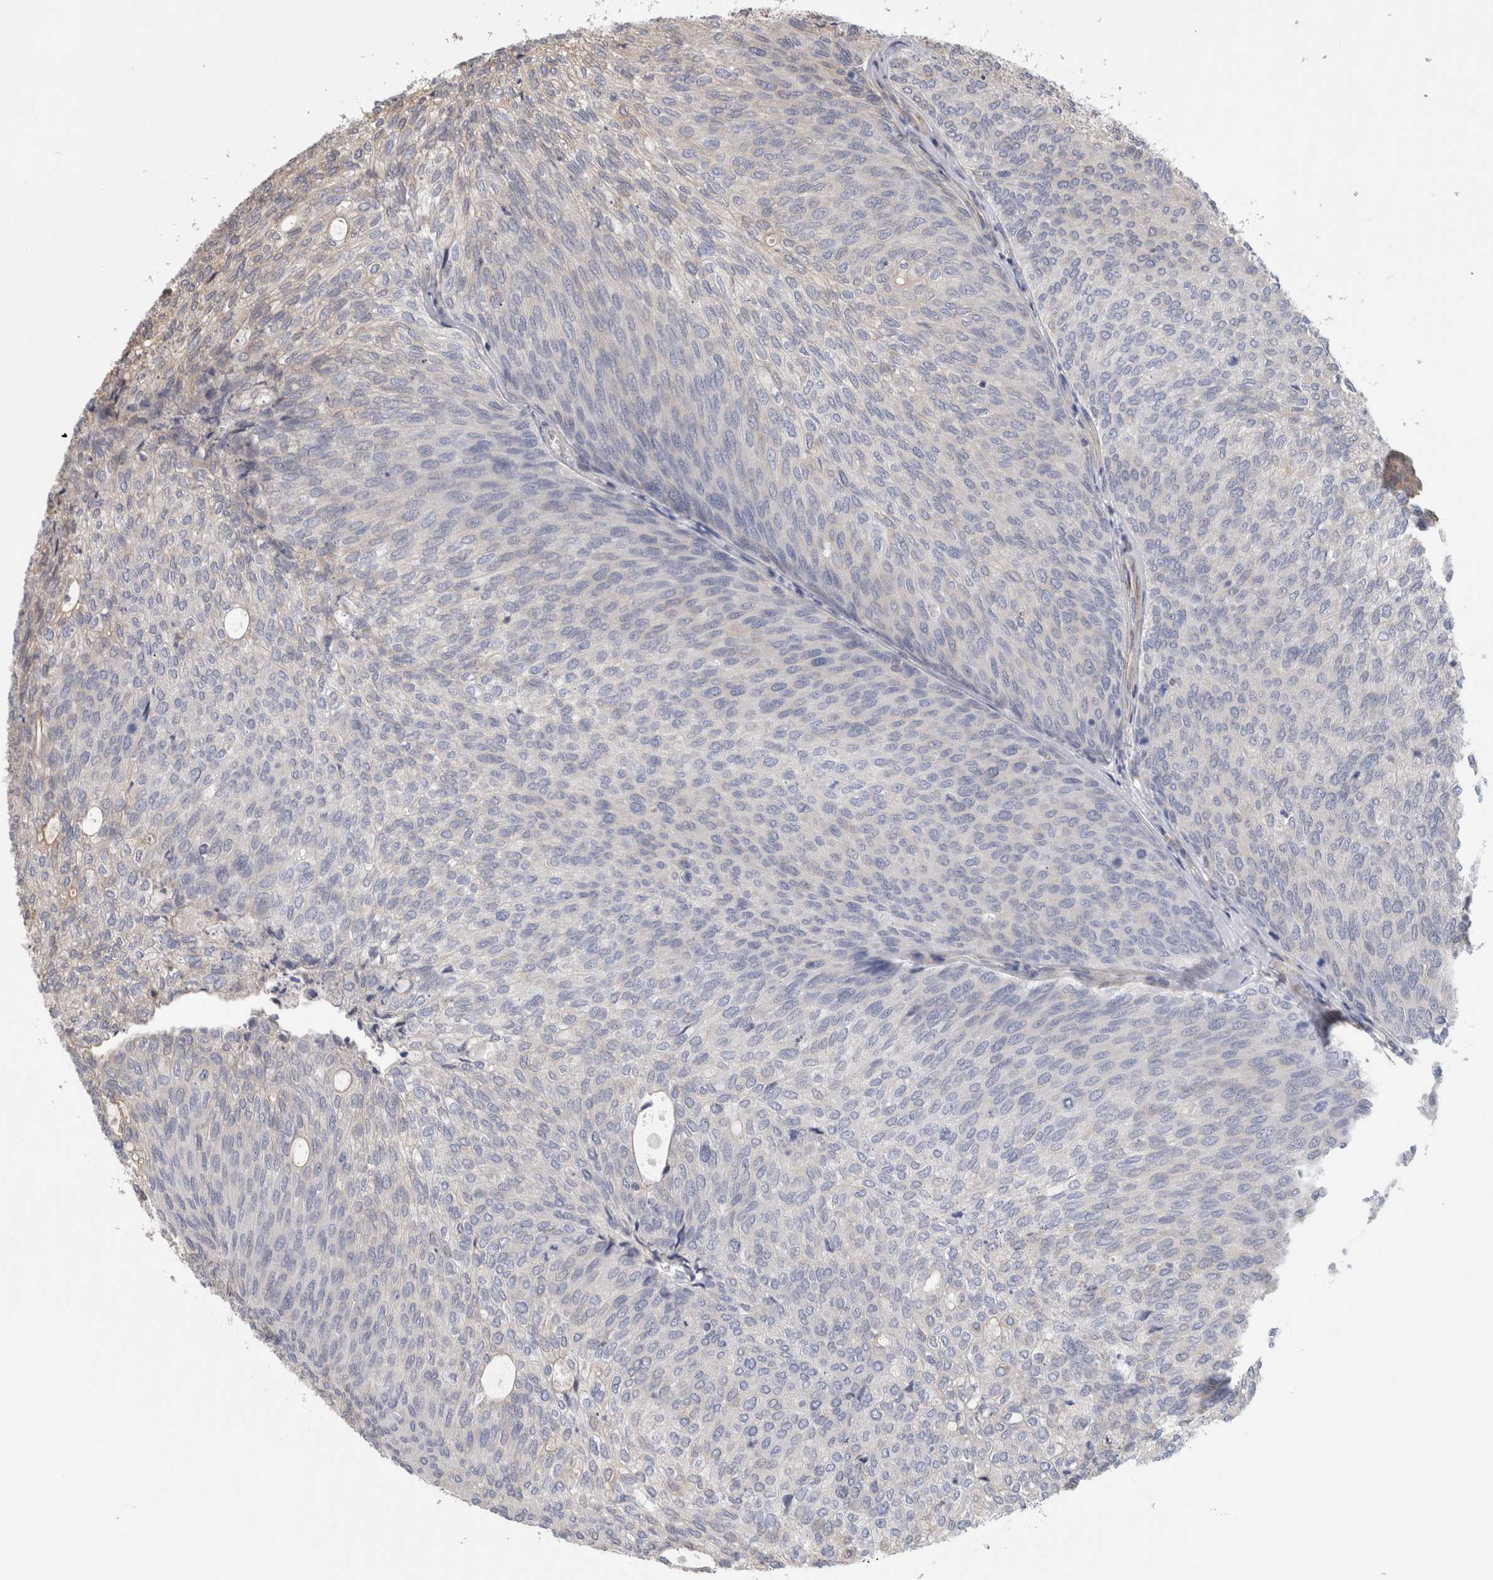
{"staining": {"intensity": "negative", "quantity": "none", "location": "none"}, "tissue": "urothelial cancer", "cell_type": "Tumor cells", "image_type": "cancer", "snomed": [{"axis": "morphology", "description": "Urothelial carcinoma, Low grade"}, {"axis": "topography", "description": "Urinary bladder"}], "caption": "High magnification brightfield microscopy of urothelial cancer stained with DAB (brown) and counterstained with hematoxylin (blue): tumor cells show no significant staining.", "gene": "SMAP2", "patient": {"sex": "female", "age": 79}}